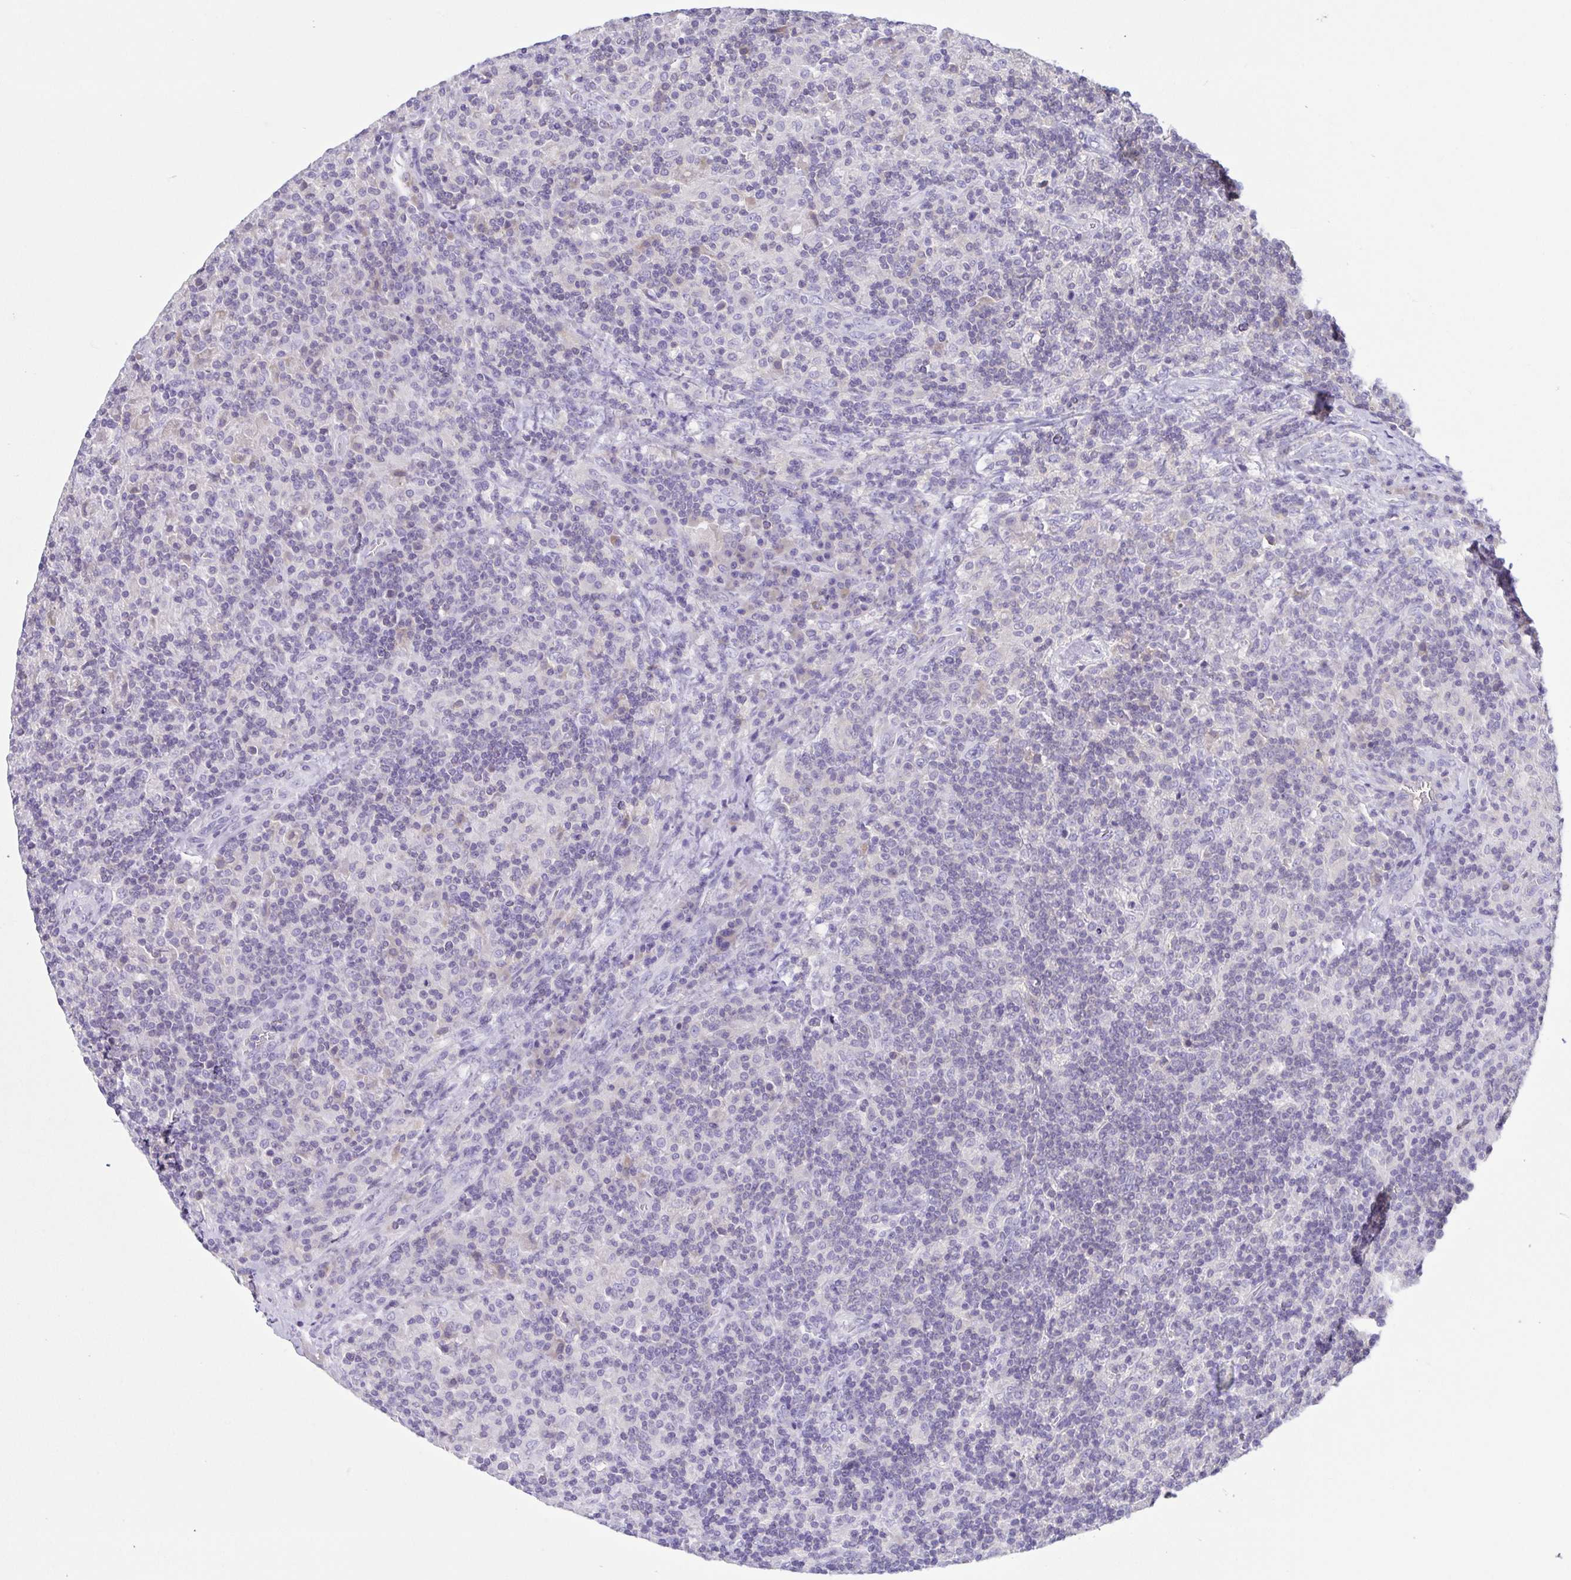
{"staining": {"intensity": "negative", "quantity": "none", "location": "none"}, "tissue": "lymphoma", "cell_type": "Tumor cells", "image_type": "cancer", "snomed": [{"axis": "morphology", "description": "Hodgkin's disease, NOS"}, {"axis": "topography", "description": "Lymph node"}], "caption": "Photomicrograph shows no protein staining in tumor cells of Hodgkin's disease tissue. The staining is performed using DAB brown chromogen with nuclei counter-stained in using hematoxylin.", "gene": "ARPP21", "patient": {"sex": "male", "age": 70}}